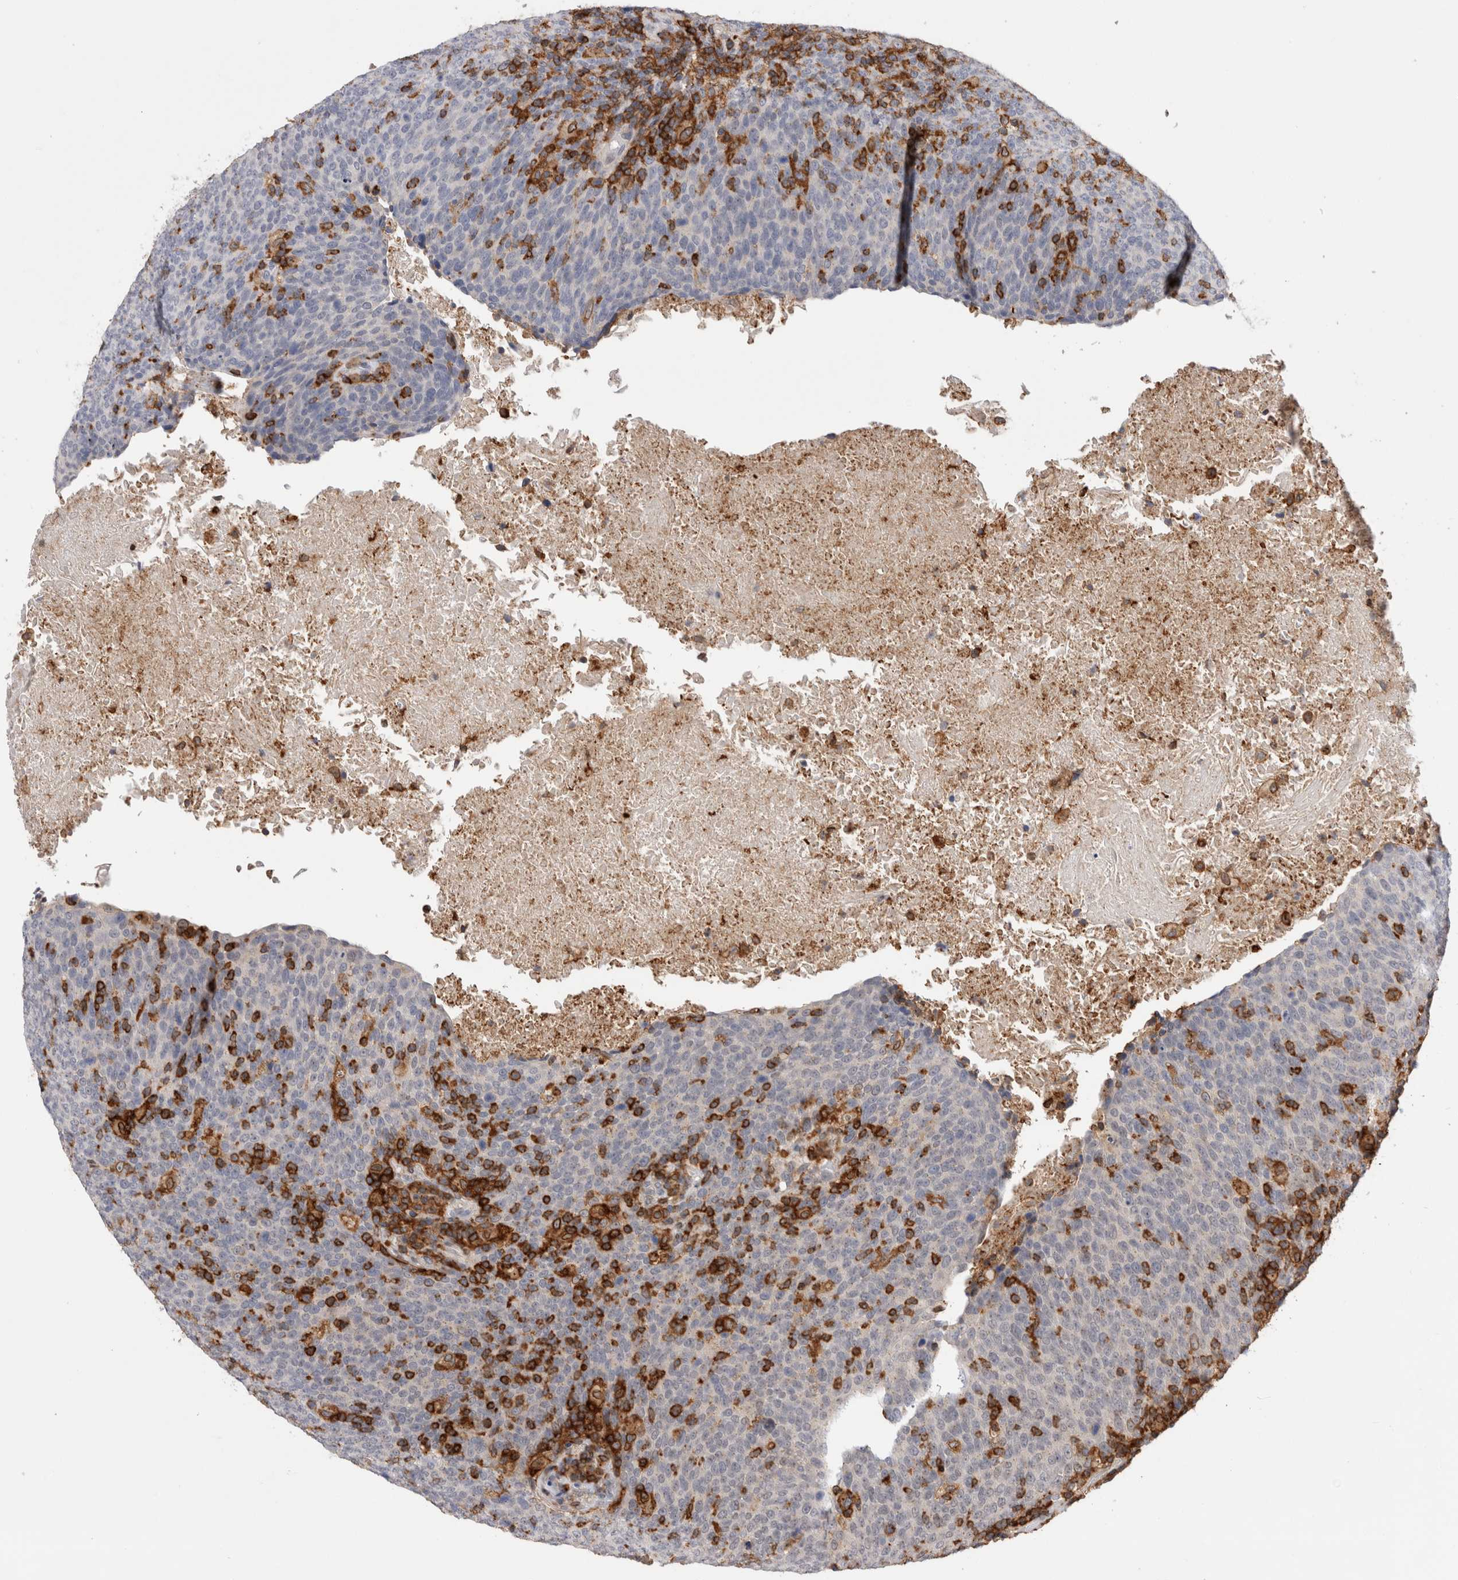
{"staining": {"intensity": "negative", "quantity": "none", "location": "none"}, "tissue": "head and neck cancer", "cell_type": "Tumor cells", "image_type": "cancer", "snomed": [{"axis": "morphology", "description": "Squamous cell carcinoma, NOS"}, {"axis": "morphology", "description": "Squamous cell carcinoma, metastatic, NOS"}, {"axis": "topography", "description": "Lymph node"}, {"axis": "topography", "description": "Head-Neck"}], "caption": "This histopathology image is of head and neck cancer (metastatic squamous cell carcinoma) stained with immunohistochemistry (IHC) to label a protein in brown with the nuclei are counter-stained blue. There is no positivity in tumor cells.", "gene": "CCDC88B", "patient": {"sex": "male", "age": 62}}